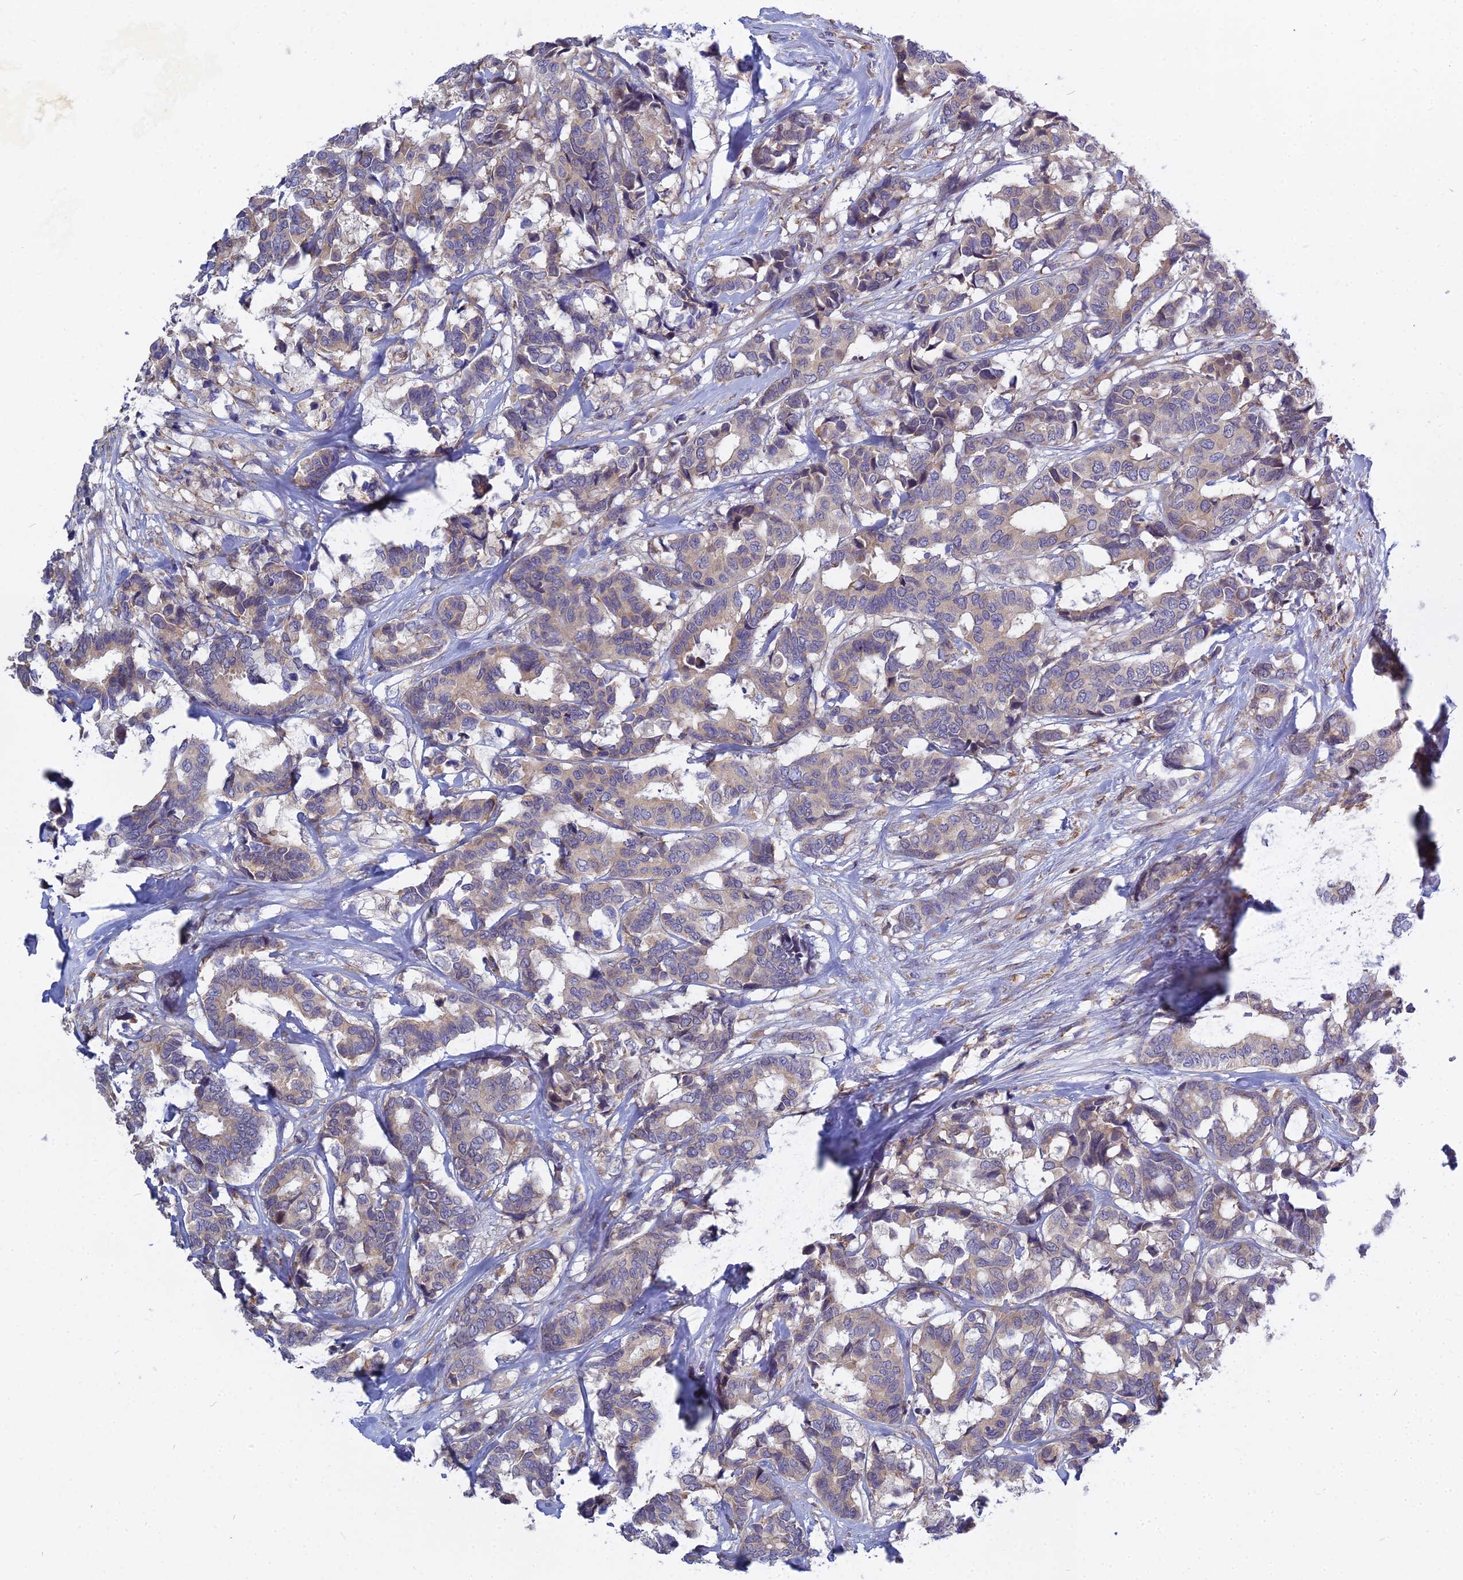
{"staining": {"intensity": "weak", "quantity": "<25%", "location": "cytoplasmic/membranous"}, "tissue": "breast cancer", "cell_type": "Tumor cells", "image_type": "cancer", "snomed": [{"axis": "morphology", "description": "Normal tissue, NOS"}, {"axis": "morphology", "description": "Duct carcinoma"}, {"axis": "topography", "description": "Breast"}], "caption": "Tumor cells are negative for protein expression in human breast cancer (intraductal carcinoma). (DAB IHC, high magnification).", "gene": "KIAA1143", "patient": {"sex": "female", "age": 87}}